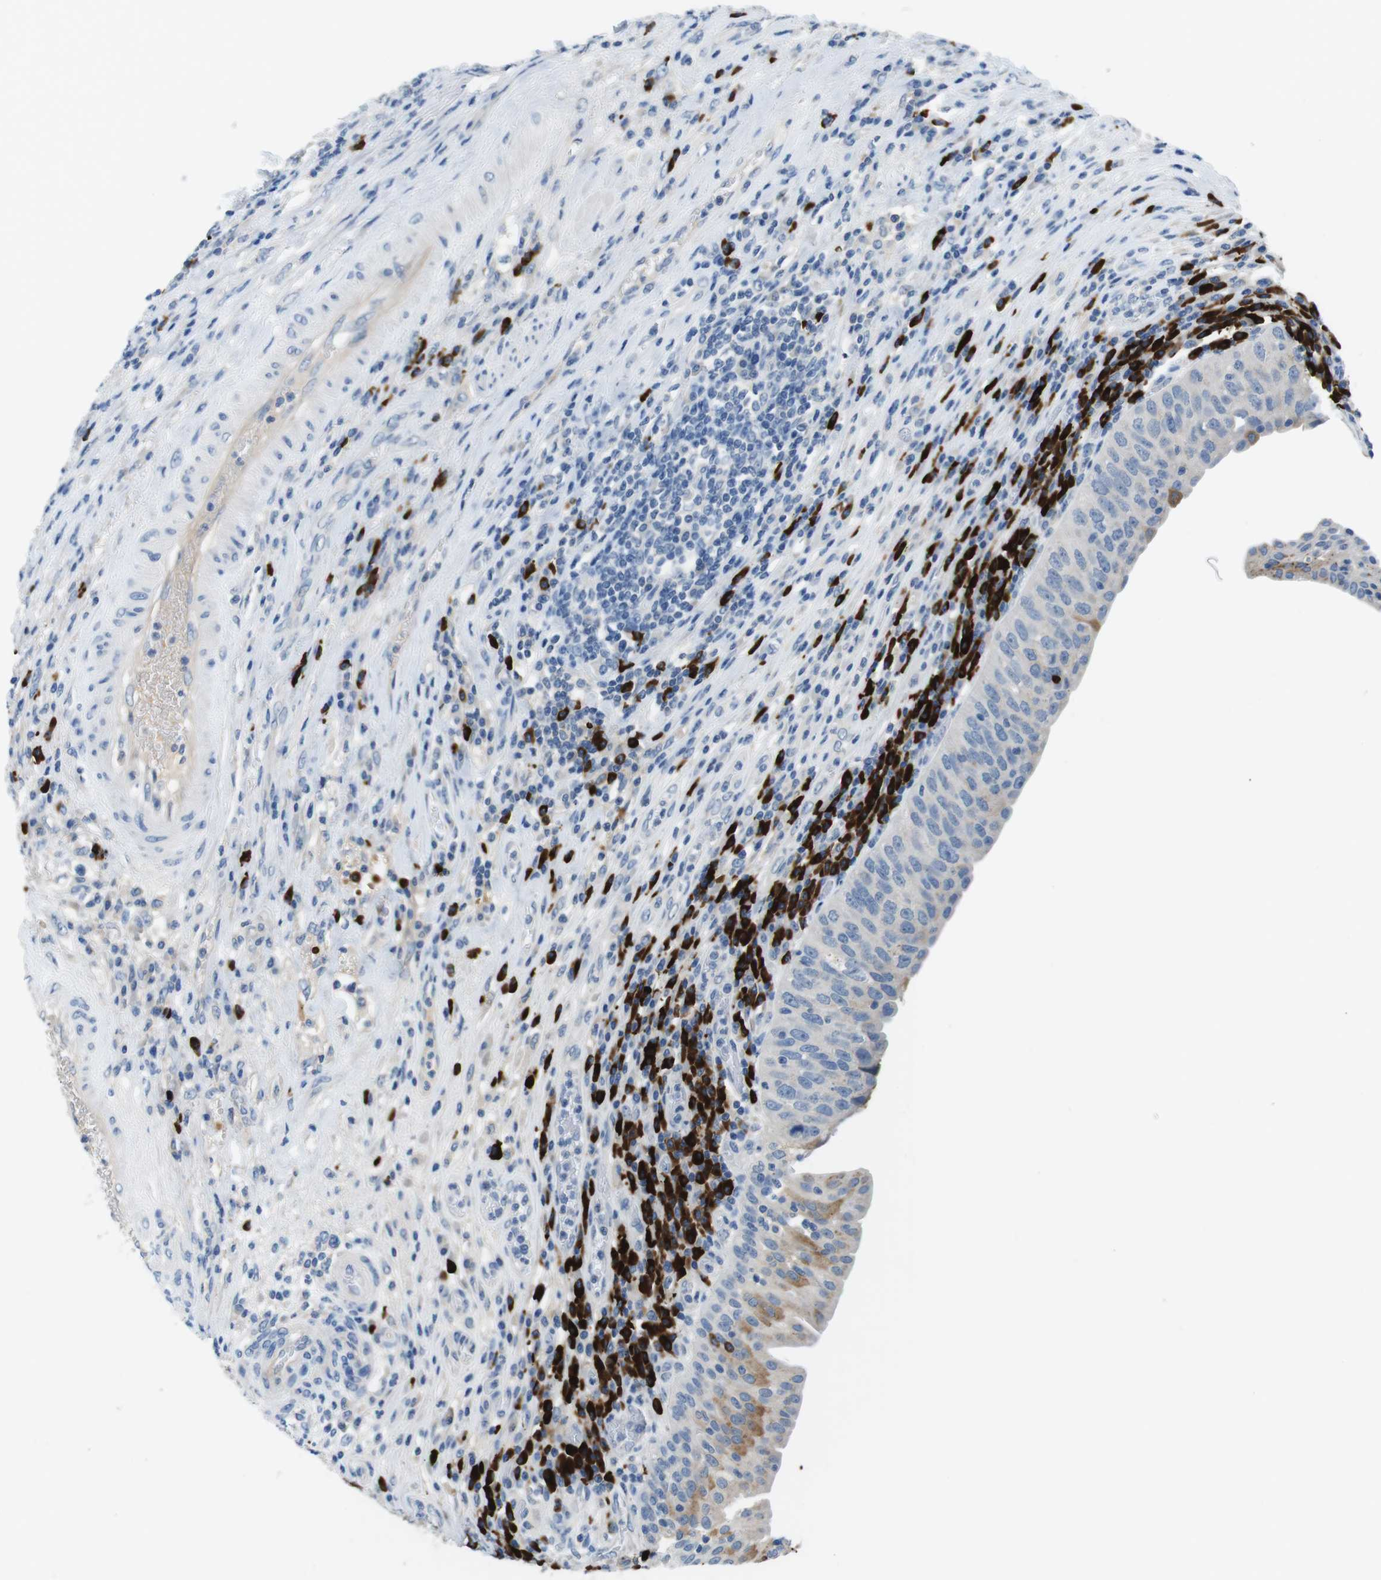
{"staining": {"intensity": "negative", "quantity": "none", "location": "none"}, "tissue": "urothelial cancer", "cell_type": "Tumor cells", "image_type": "cancer", "snomed": [{"axis": "morphology", "description": "Urothelial carcinoma, High grade"}, {"axis": "topography", "description": "Urinary bladder"}], "caption": "Tumor cells are negative for brown protein staining in high-grade urothelial carcinoma.", "gene": "SLC35A3", "patient": {"sex": "female", "age": 80}}